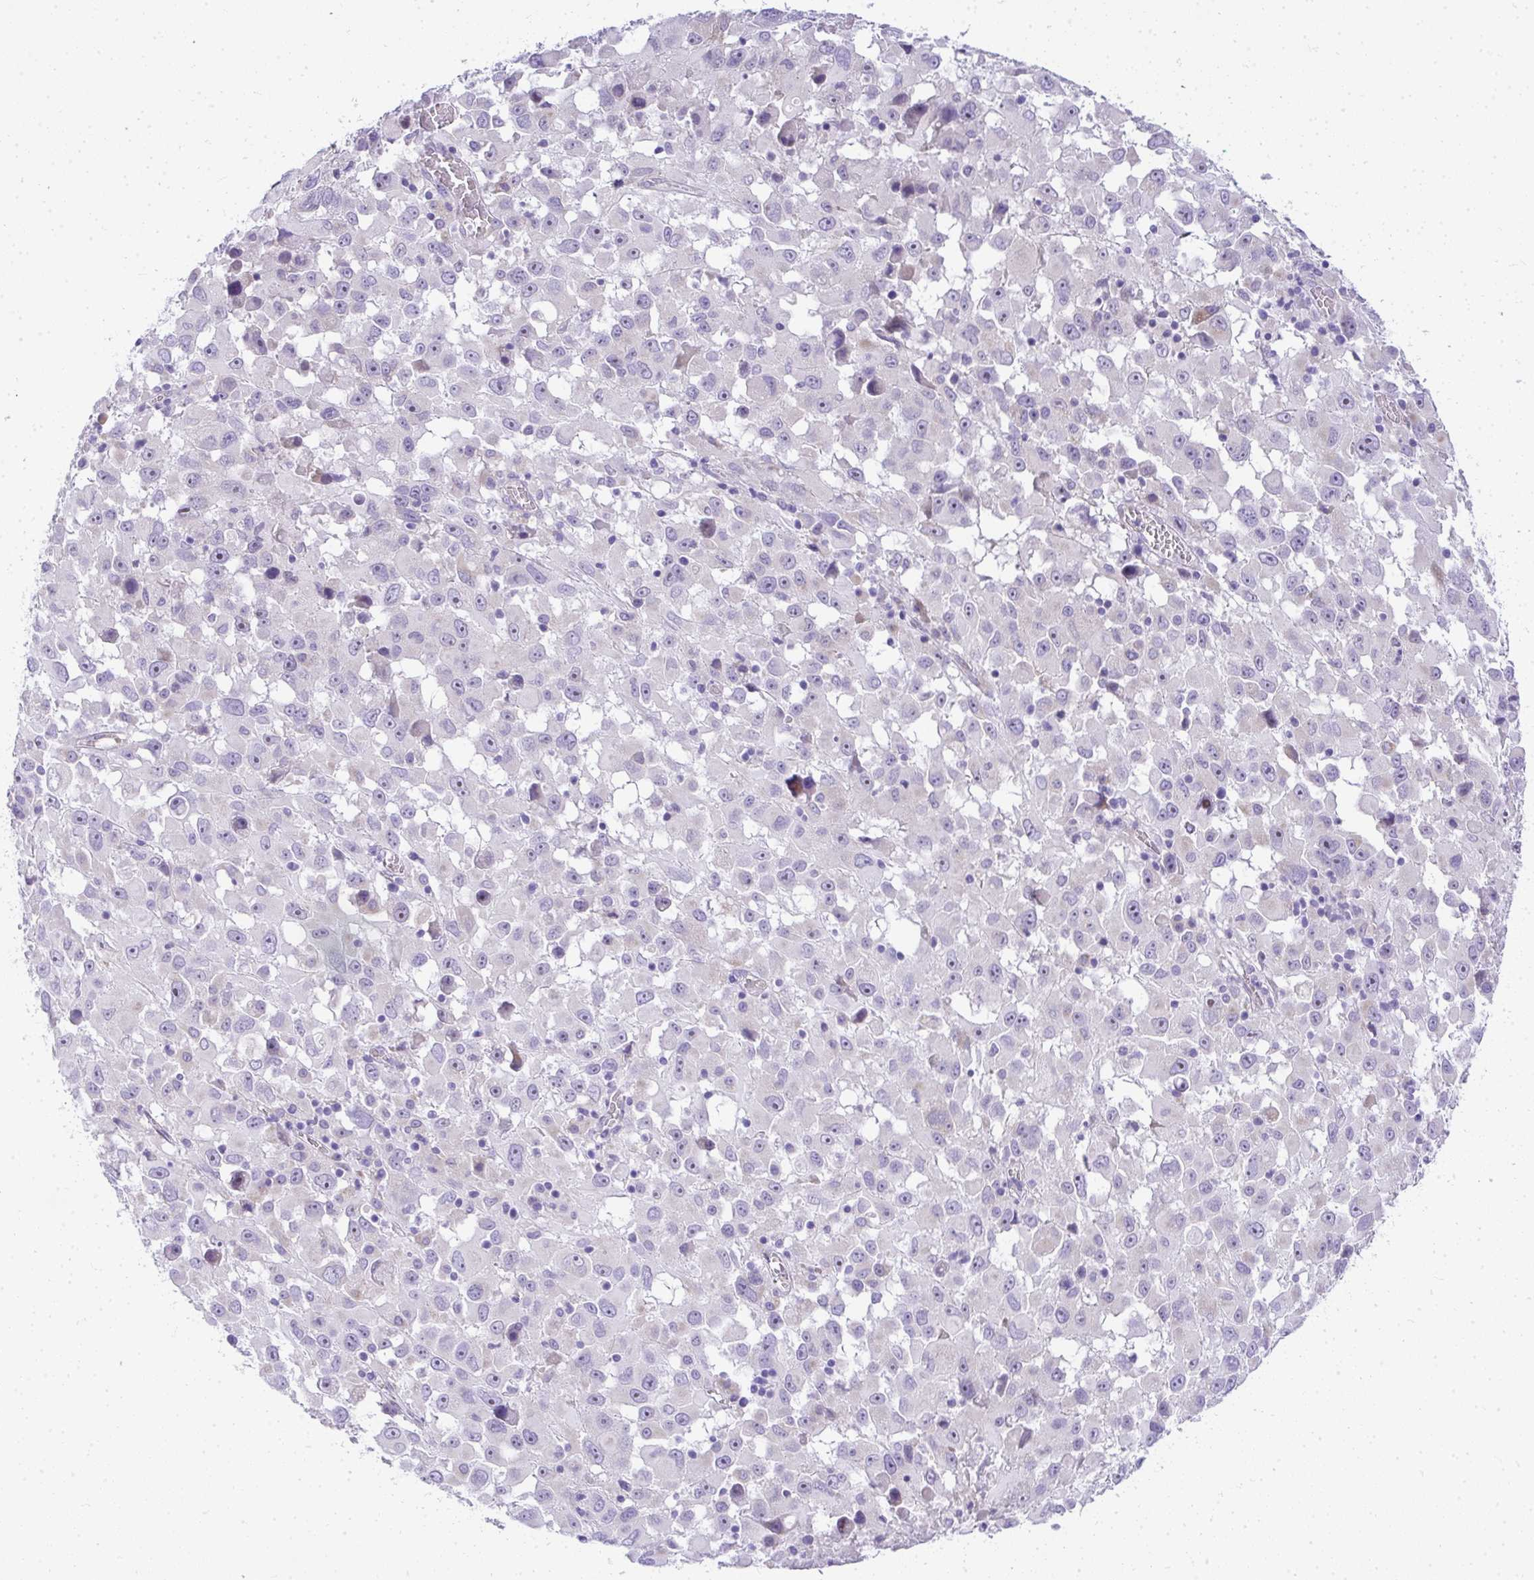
{"staining": {"intensity": "negative", "quantity": "none", "location": "none"}, "tissue": "melanoma", "cell_type": "Tumor cells", "image_type": "cancer", "snomed": [{"axis": "morphology", "description": "Malignant melanoma, Metastatic site"}, {"axis": "topography", "description": "Soft tissue"}], "caption": "DAB immunohistochemical staining of human malignant melanoma (metastatic site) displays no significant staining in tumor cells. (Stains: DAB immunohistochemistry with hematoxylin counter stain, Microscopy: brightfield microscopy at high magnification).", "gene": "ADRA2C", "patient": {"sex": "male", "age": 50}}